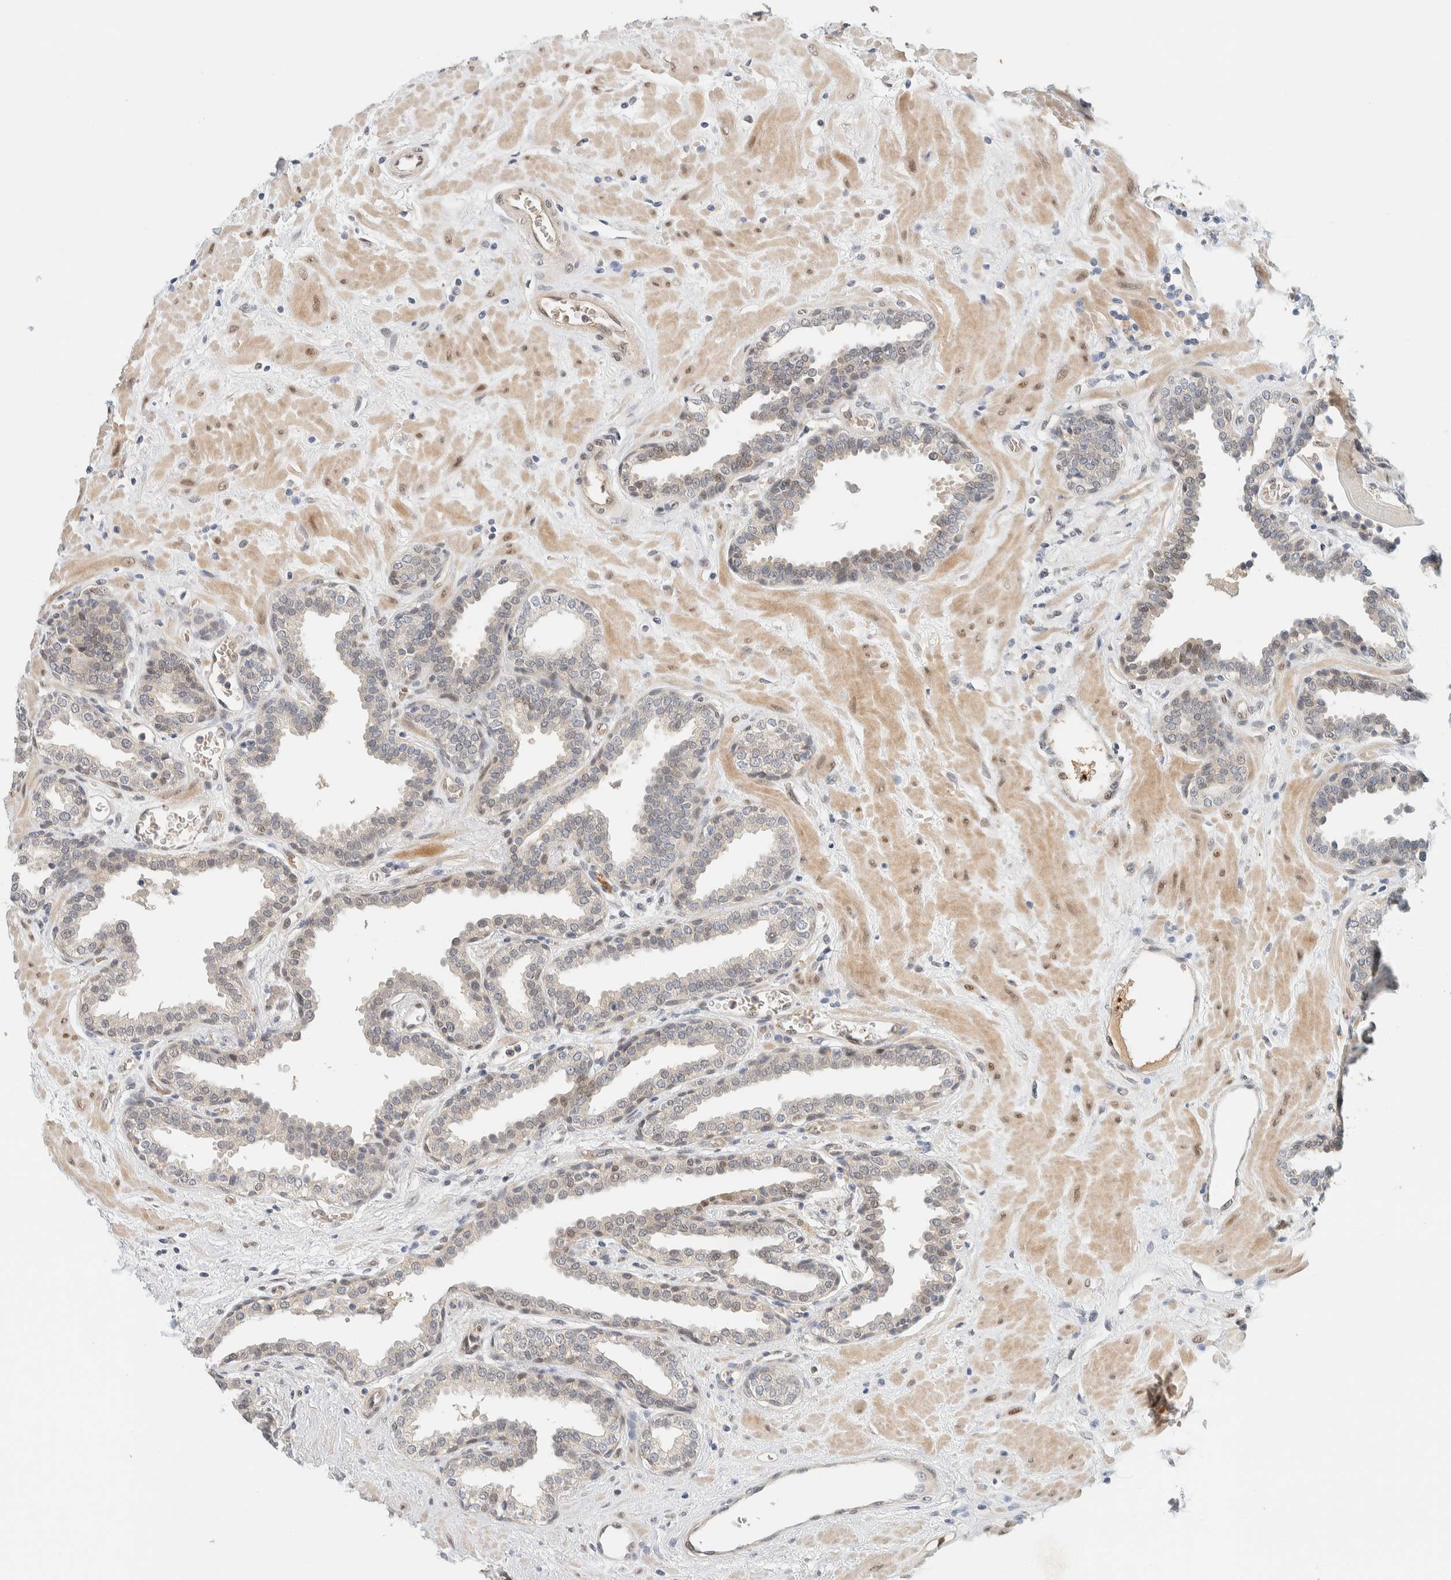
{"staining": {"intensity": "weak", "quantity": "25%-75%", "location": "cytoplasmic/membranous,nuclear"}, "tissue": "prostate", "cell_type": "Glandular cells", "image_type": "normal", "snomed": [{"axis": "morphology", "description": "Normal tissue, NOS"}, {"axis": "topography", "description": "Prostate"}], "caption": "High-power microscopy captured an immunohistochemistry (IHC) histopathology image of unremarkable prostate, revealing weak cytoplasmic/membranous,nuclear staining in about 25%-75% of glandular cells.", "gene": "TSTD2", "patient": {"sex": "male", "age": 51}}